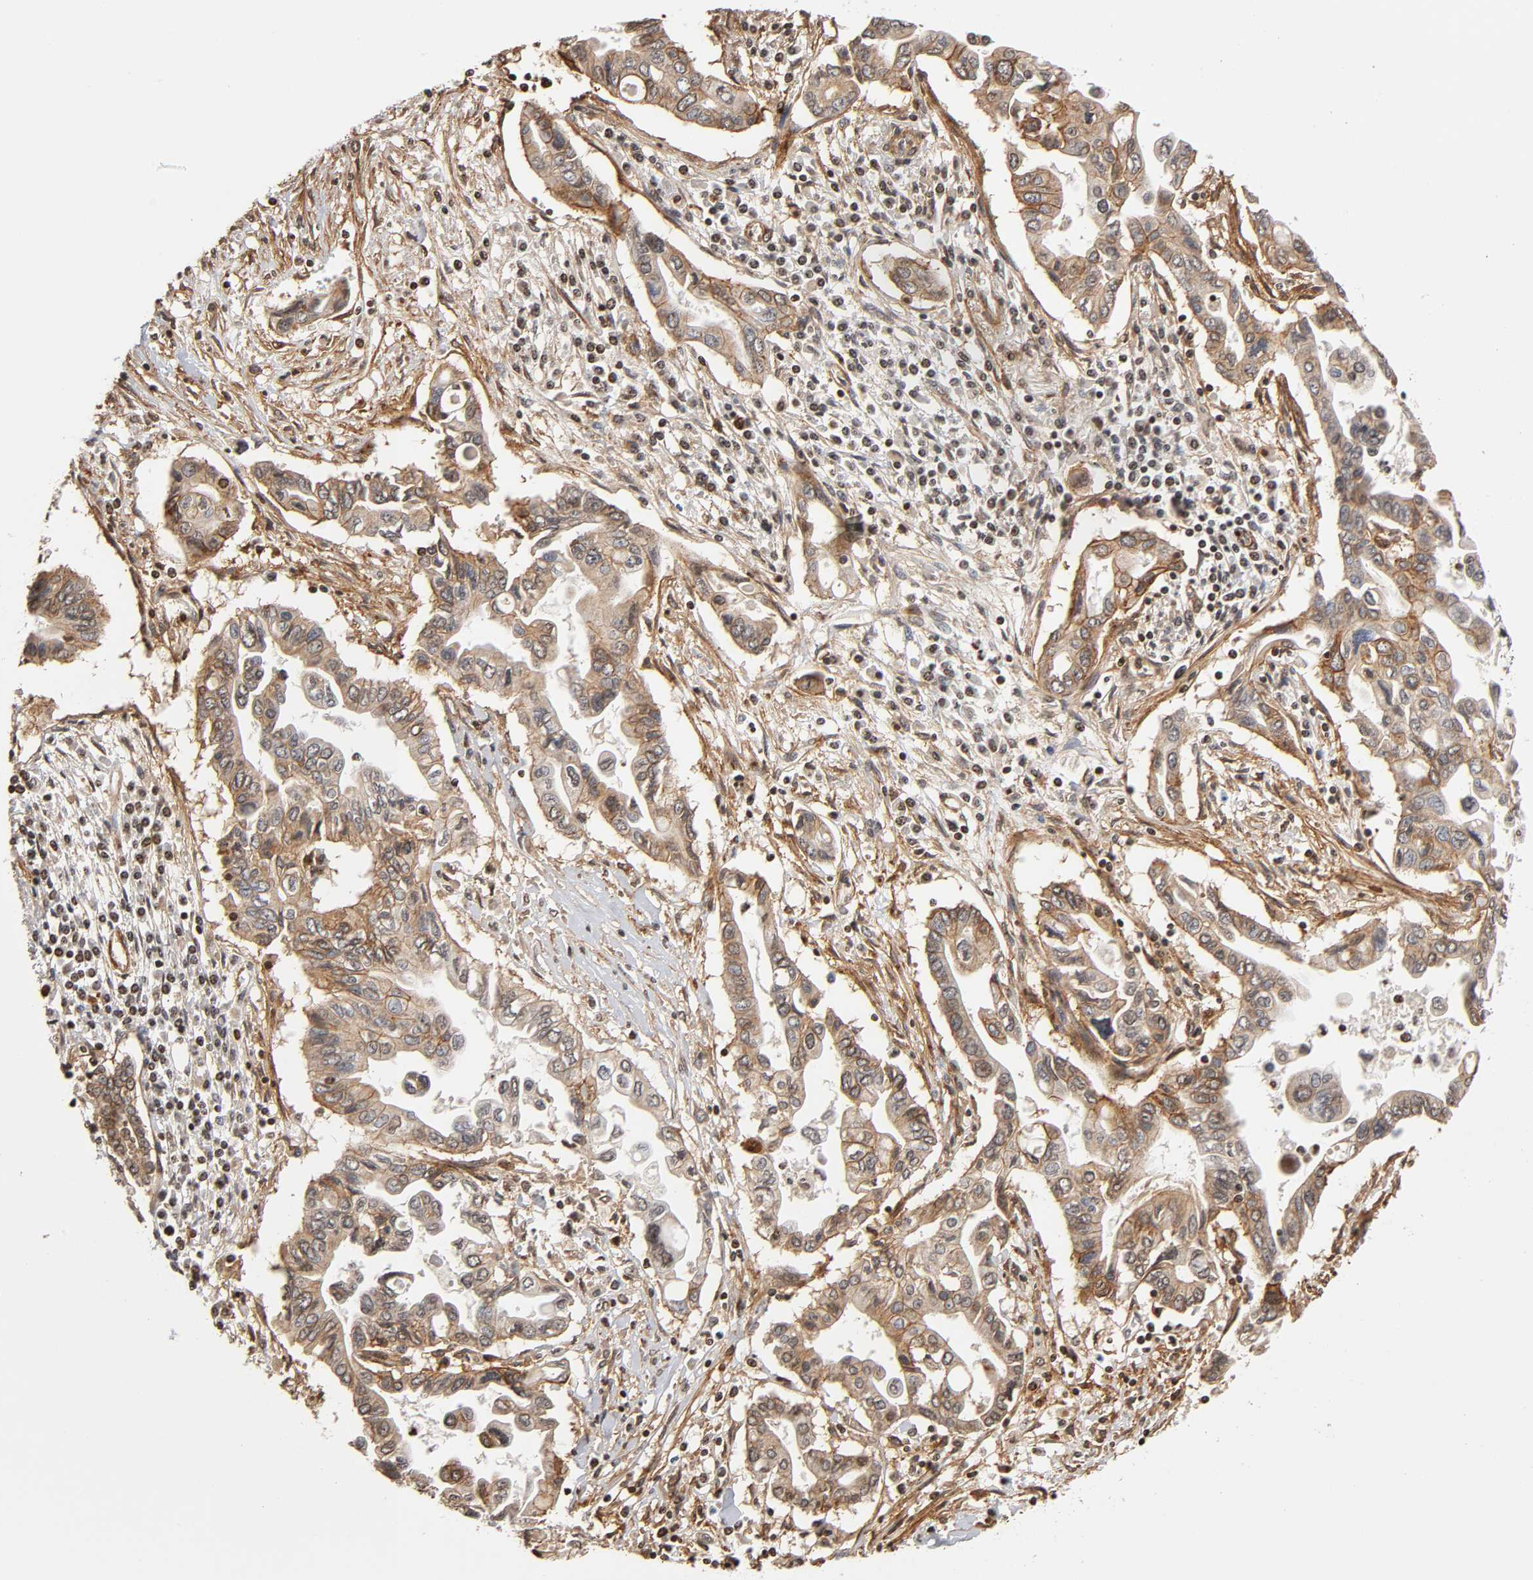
{"staining": {"intensity": "moderate", "quantity": ">75%", "location": "cytoplasmic/membranous"}, "tissue": "pancreatic cancer", "cell_type": "Tumor cells", "image_type": "cancer", "snomed": [{"axis": "morphology", "description": "Adenocarcinoma, NOS"}, {"axis": "topography", "description": "Pancreas"}], "caption": "Immunohistochemical staining of human adenocarcinoma (pancreatic) reveals medium levels of moderate cytoplasmic/membranous protein staining in approximately >75% of tumor cells.", "gene": "ITGAV", "patient": {"sex": "female", "age": 57}}